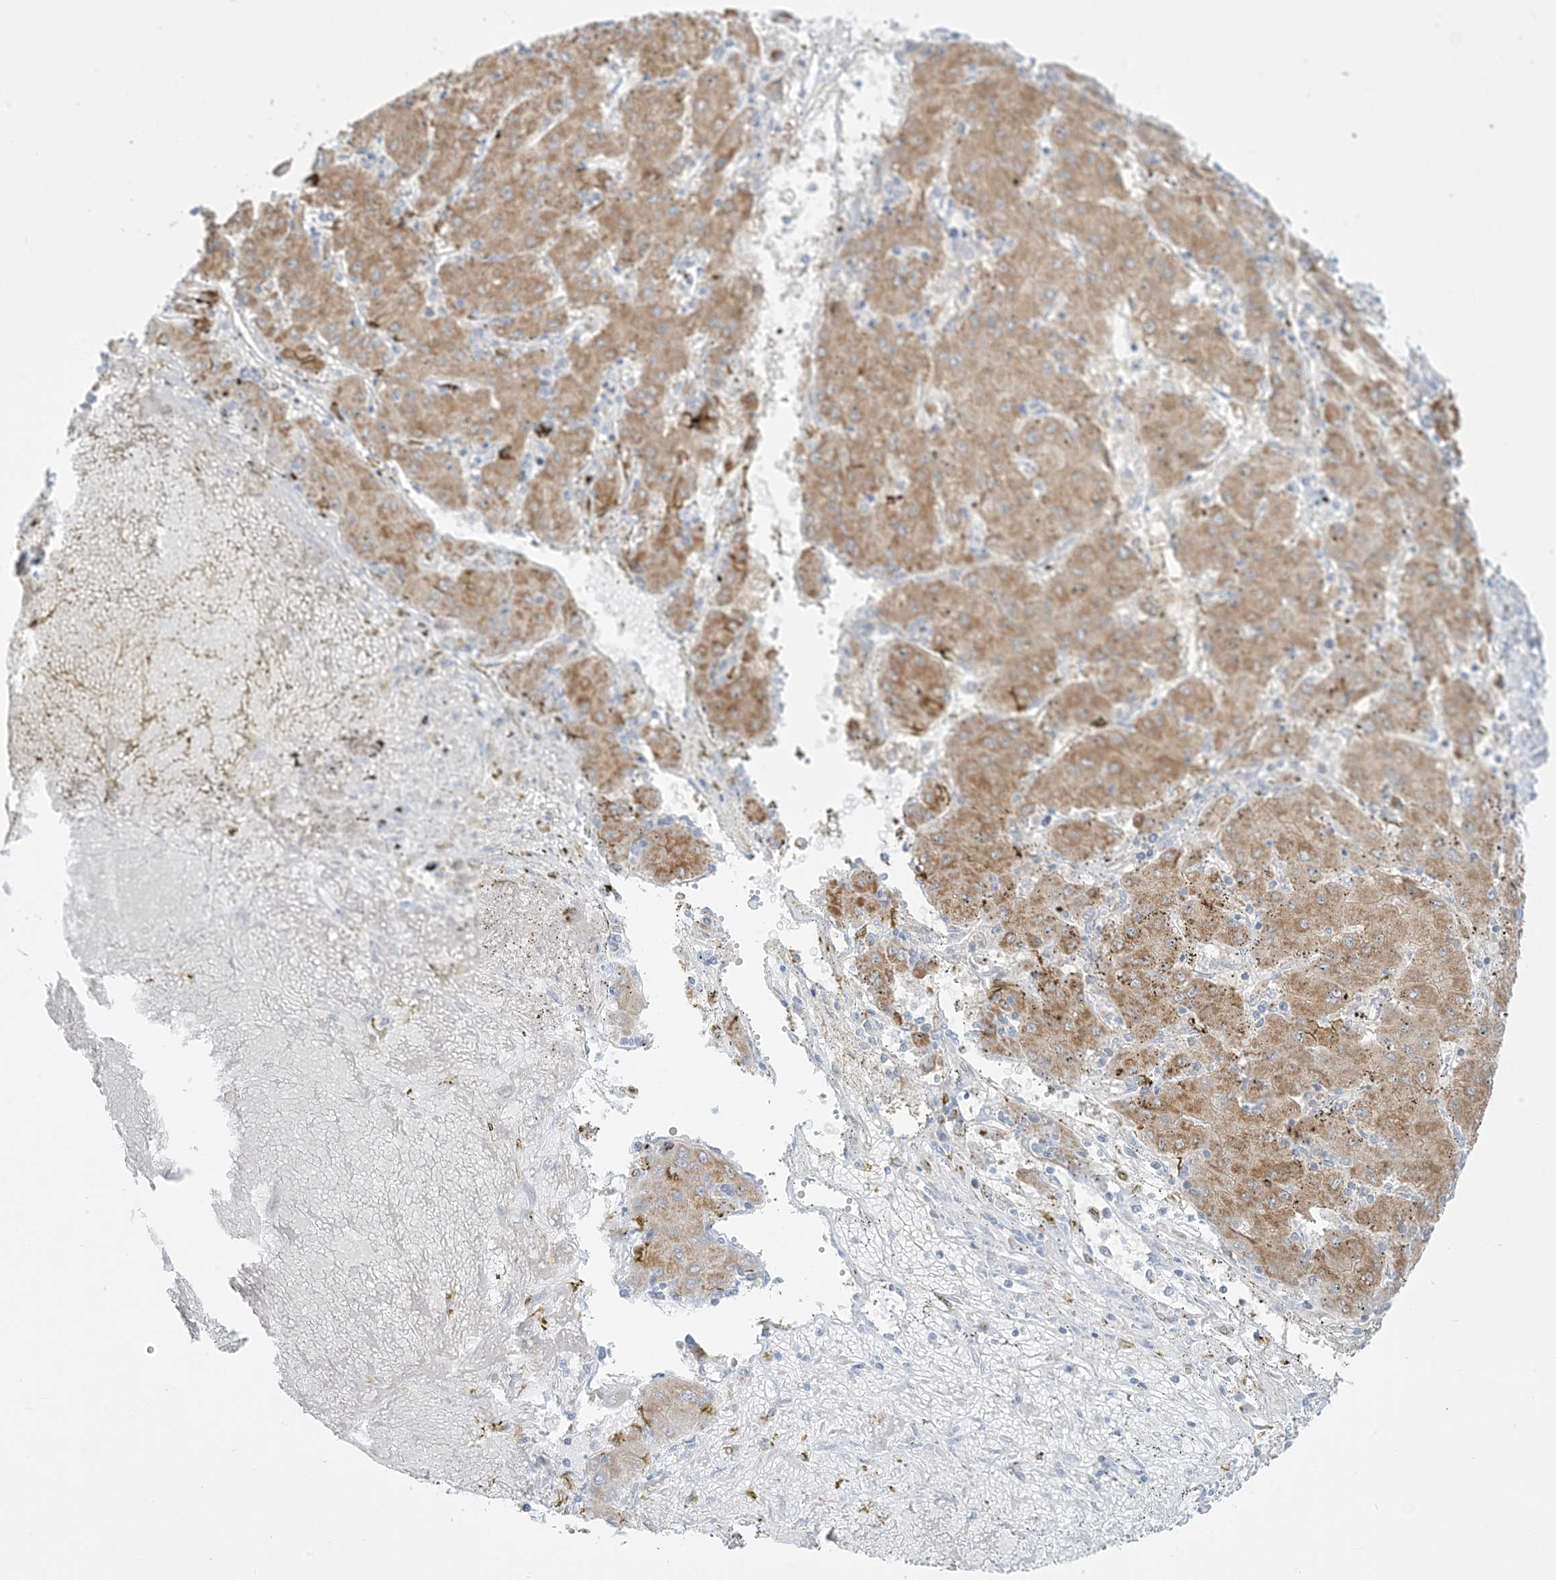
{"staining": {"intensity": "moderate", "quantity": ">75%", "location": "cytoplasmic/membranous"}, "tissue": "liver cancer", "cell_type": "Tumor cells", "image_type": "cancer", "snomed": [{"axis": "morphology", "description": "Carcinoma, Hepatocellular, NOS"}, {"axis": "topography", "description": "Liver"}], "caption": "Liver cancer stained with a protein marker shows moderate staining in tumor cells.", "gene": "ZDHHC4", "patient": {"sex": "male", "age": 72}}